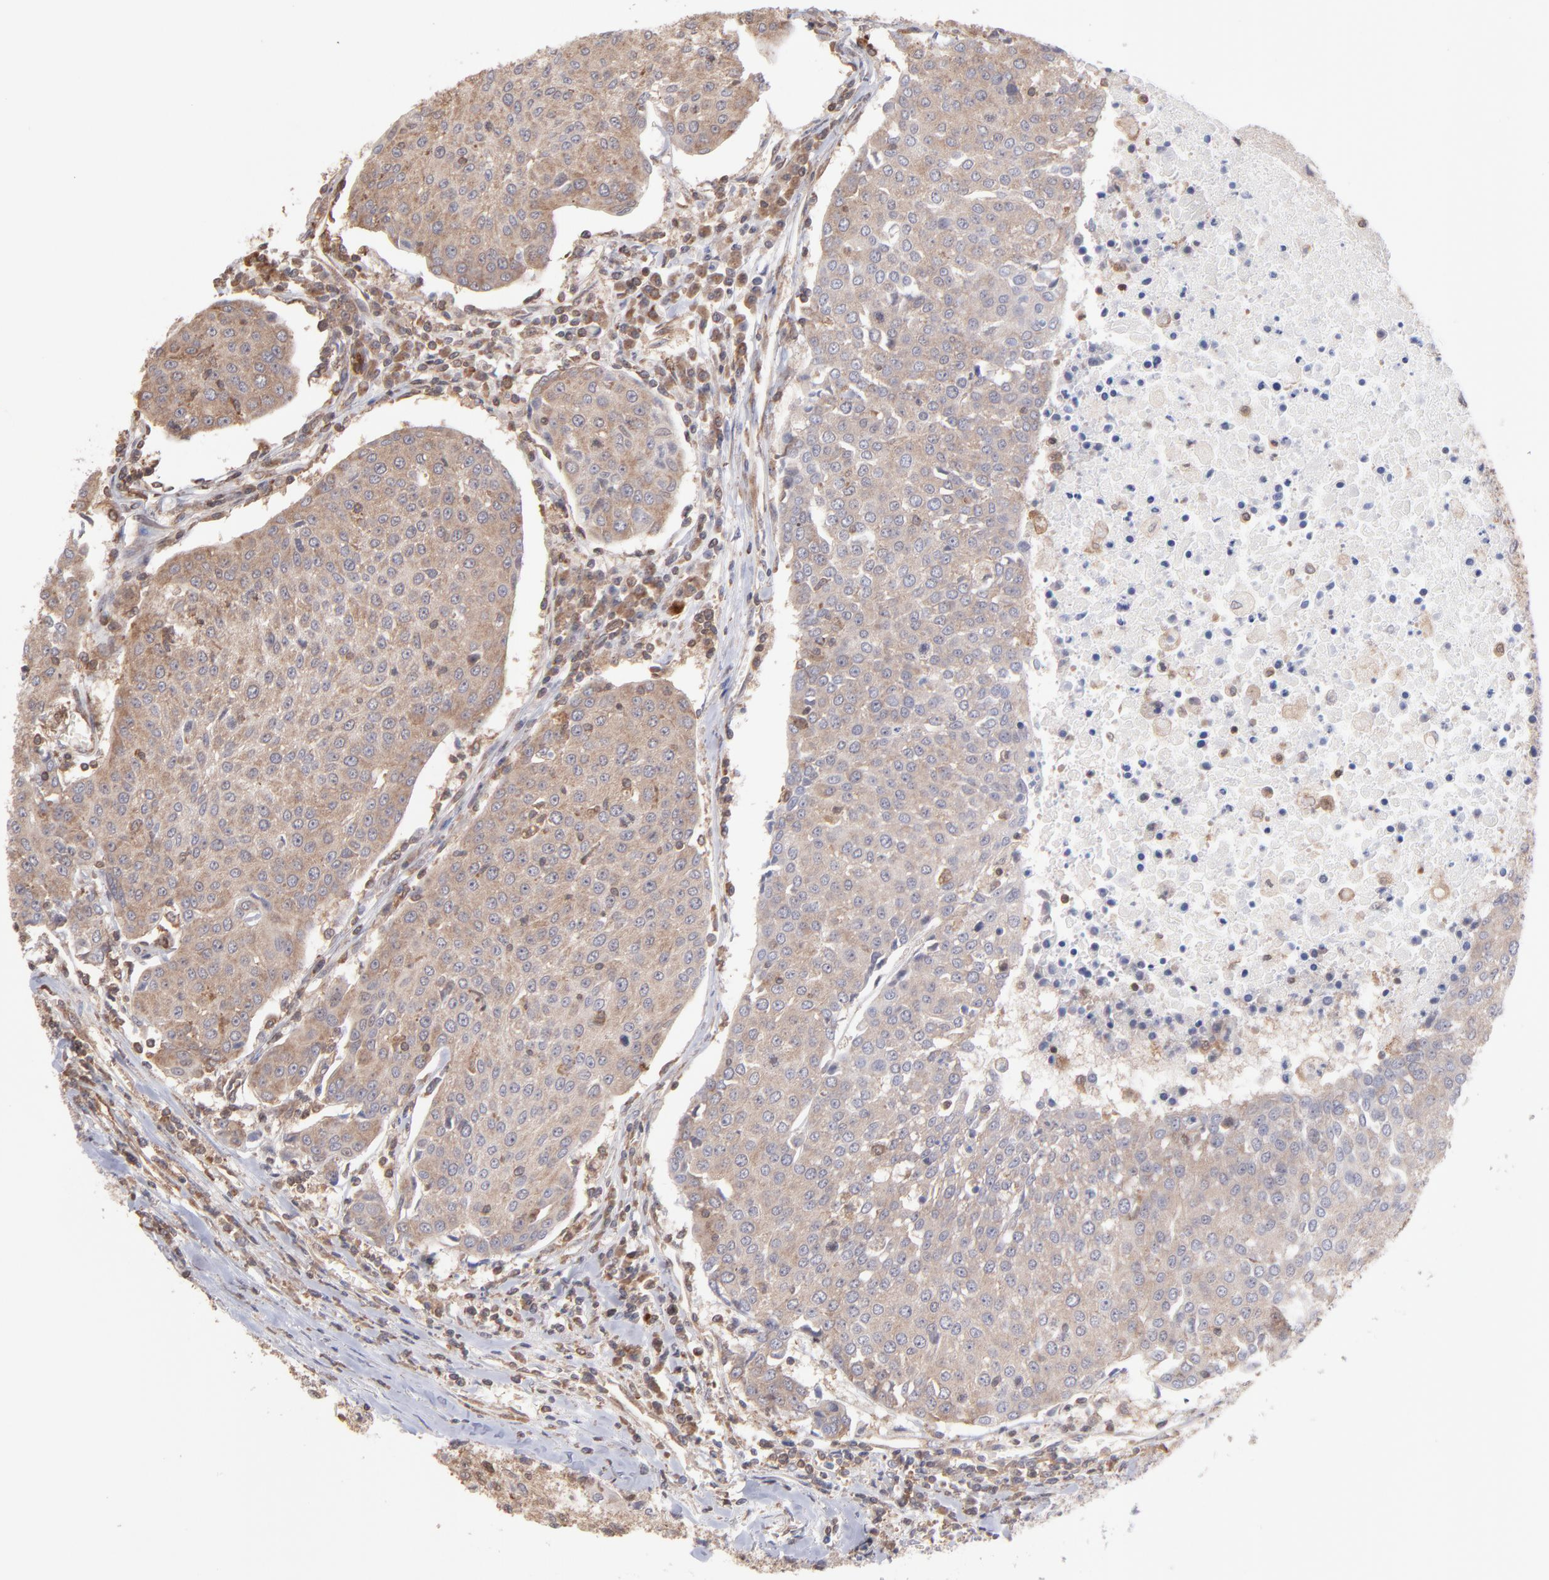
{"staining": {"intensity": "weak", "quantity": ">75%", "location": "cytoplasmic/membranous"}, "tissue": "urothelial cancer", "cell_type": "Tumor cells", "image_type": "cancer", "snomed": [{"axis": "morphology", "description": "Urothelial carcinoma, High grade"}, {"axis": "topography", "description": "Urinary bladder"}], "caption": "Urothelial carcinoma (high-grade) stained for a protein (brown) exhibits weak cytoplasmic/membranous positive positivity in approximately >75% of tumor cells.", "gene": "MAPRE1", "patient": {"sex": "female", "age": 85}}